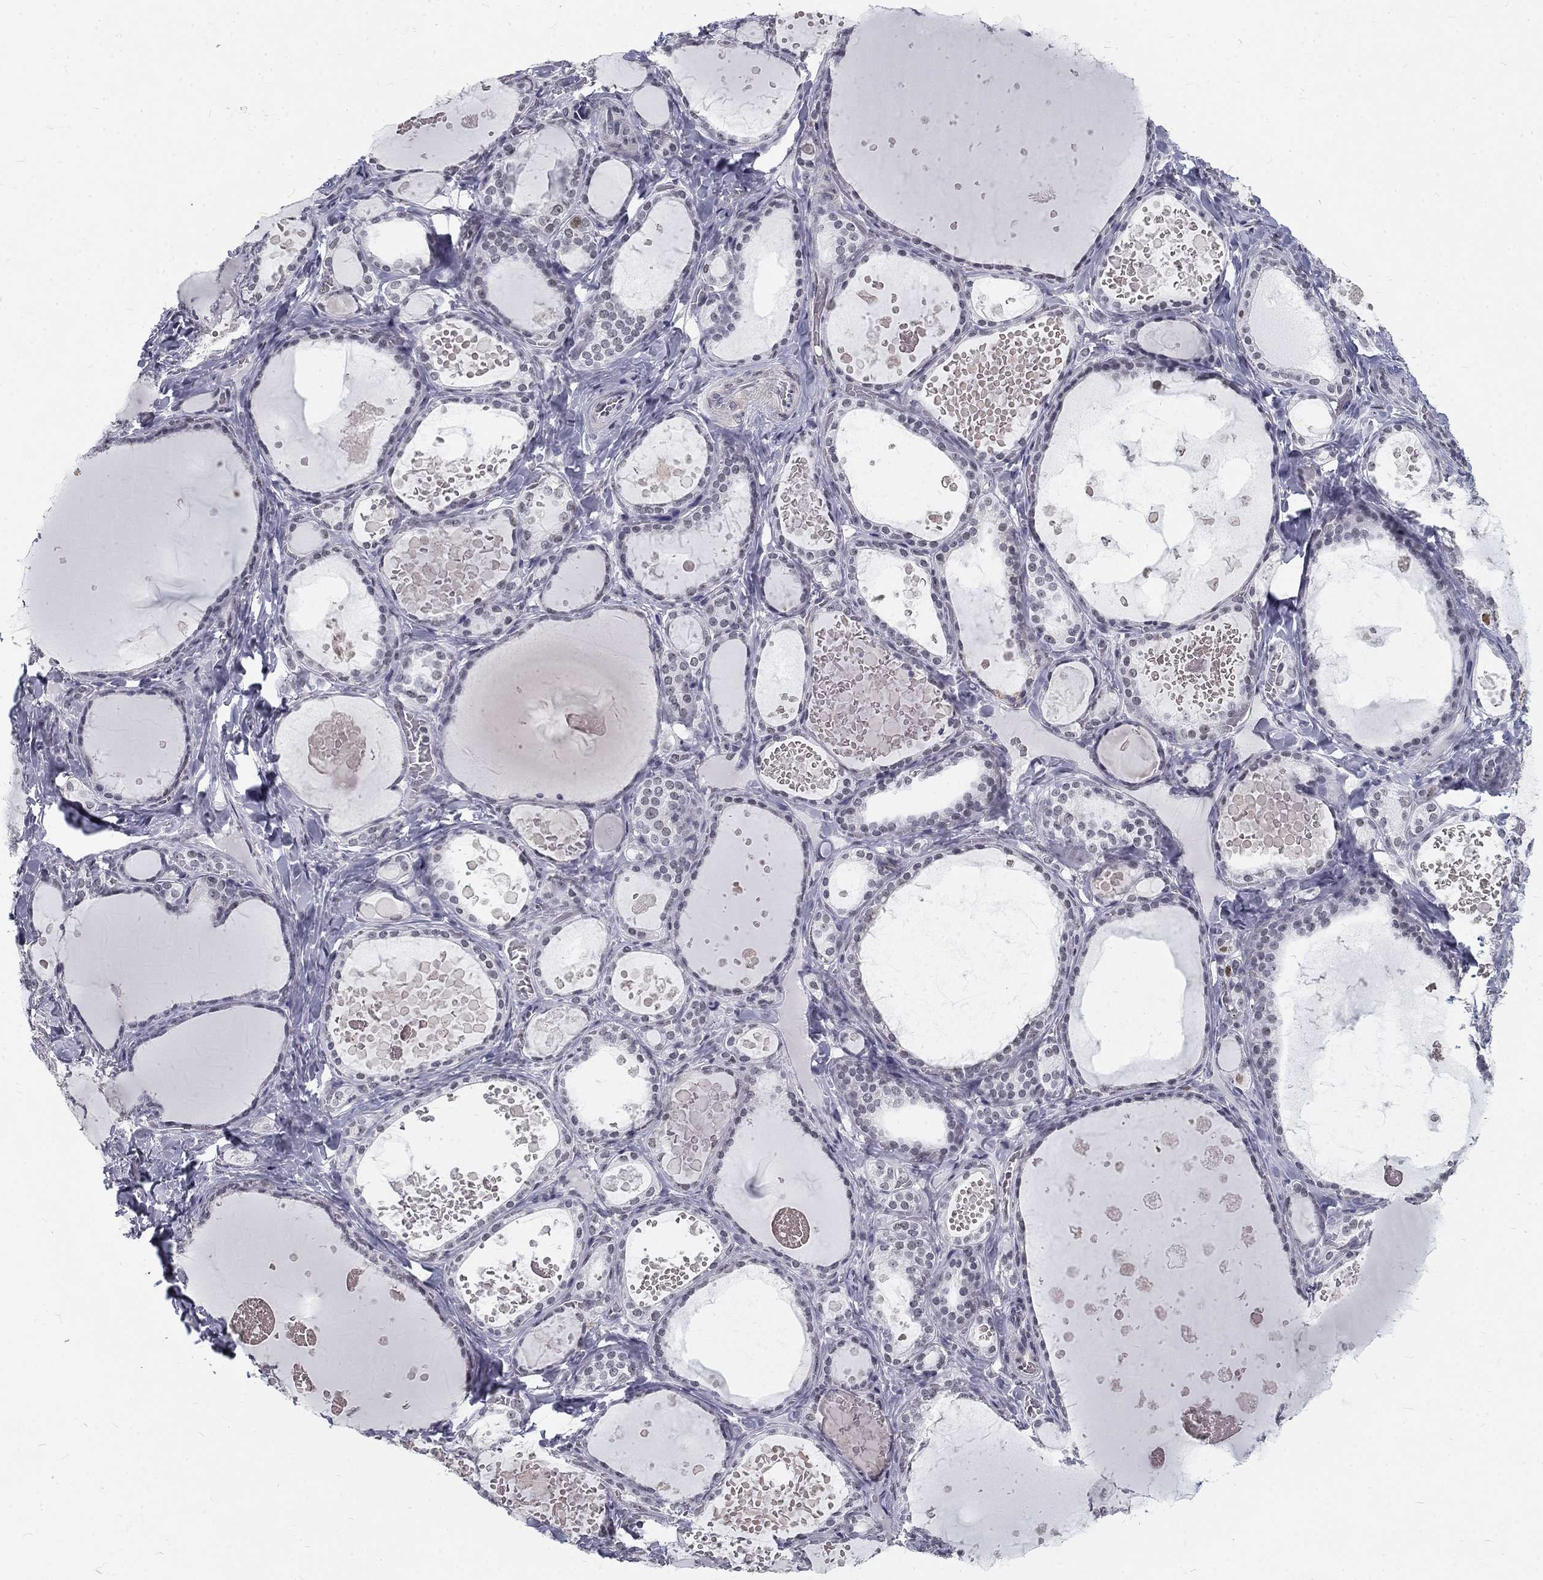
{"staining": {"intensity": "negative", "quantity": "none", "location": "none"}, "tissue": "thyroid gland", "cell_type": "Glandular cells", "image_type": "normal", "snomed": [{"axis": "morphology", "description": "Normal tissue, NOS"}, {"axis": "topography", "description": "Thyroid gland"}], "caption": "Immunohistochemical staining of normal human thyroid gland reveals no significant positivity in glandular cells.", "gene": "SNORC", "patient": {"sex": "female", "age": 56}}